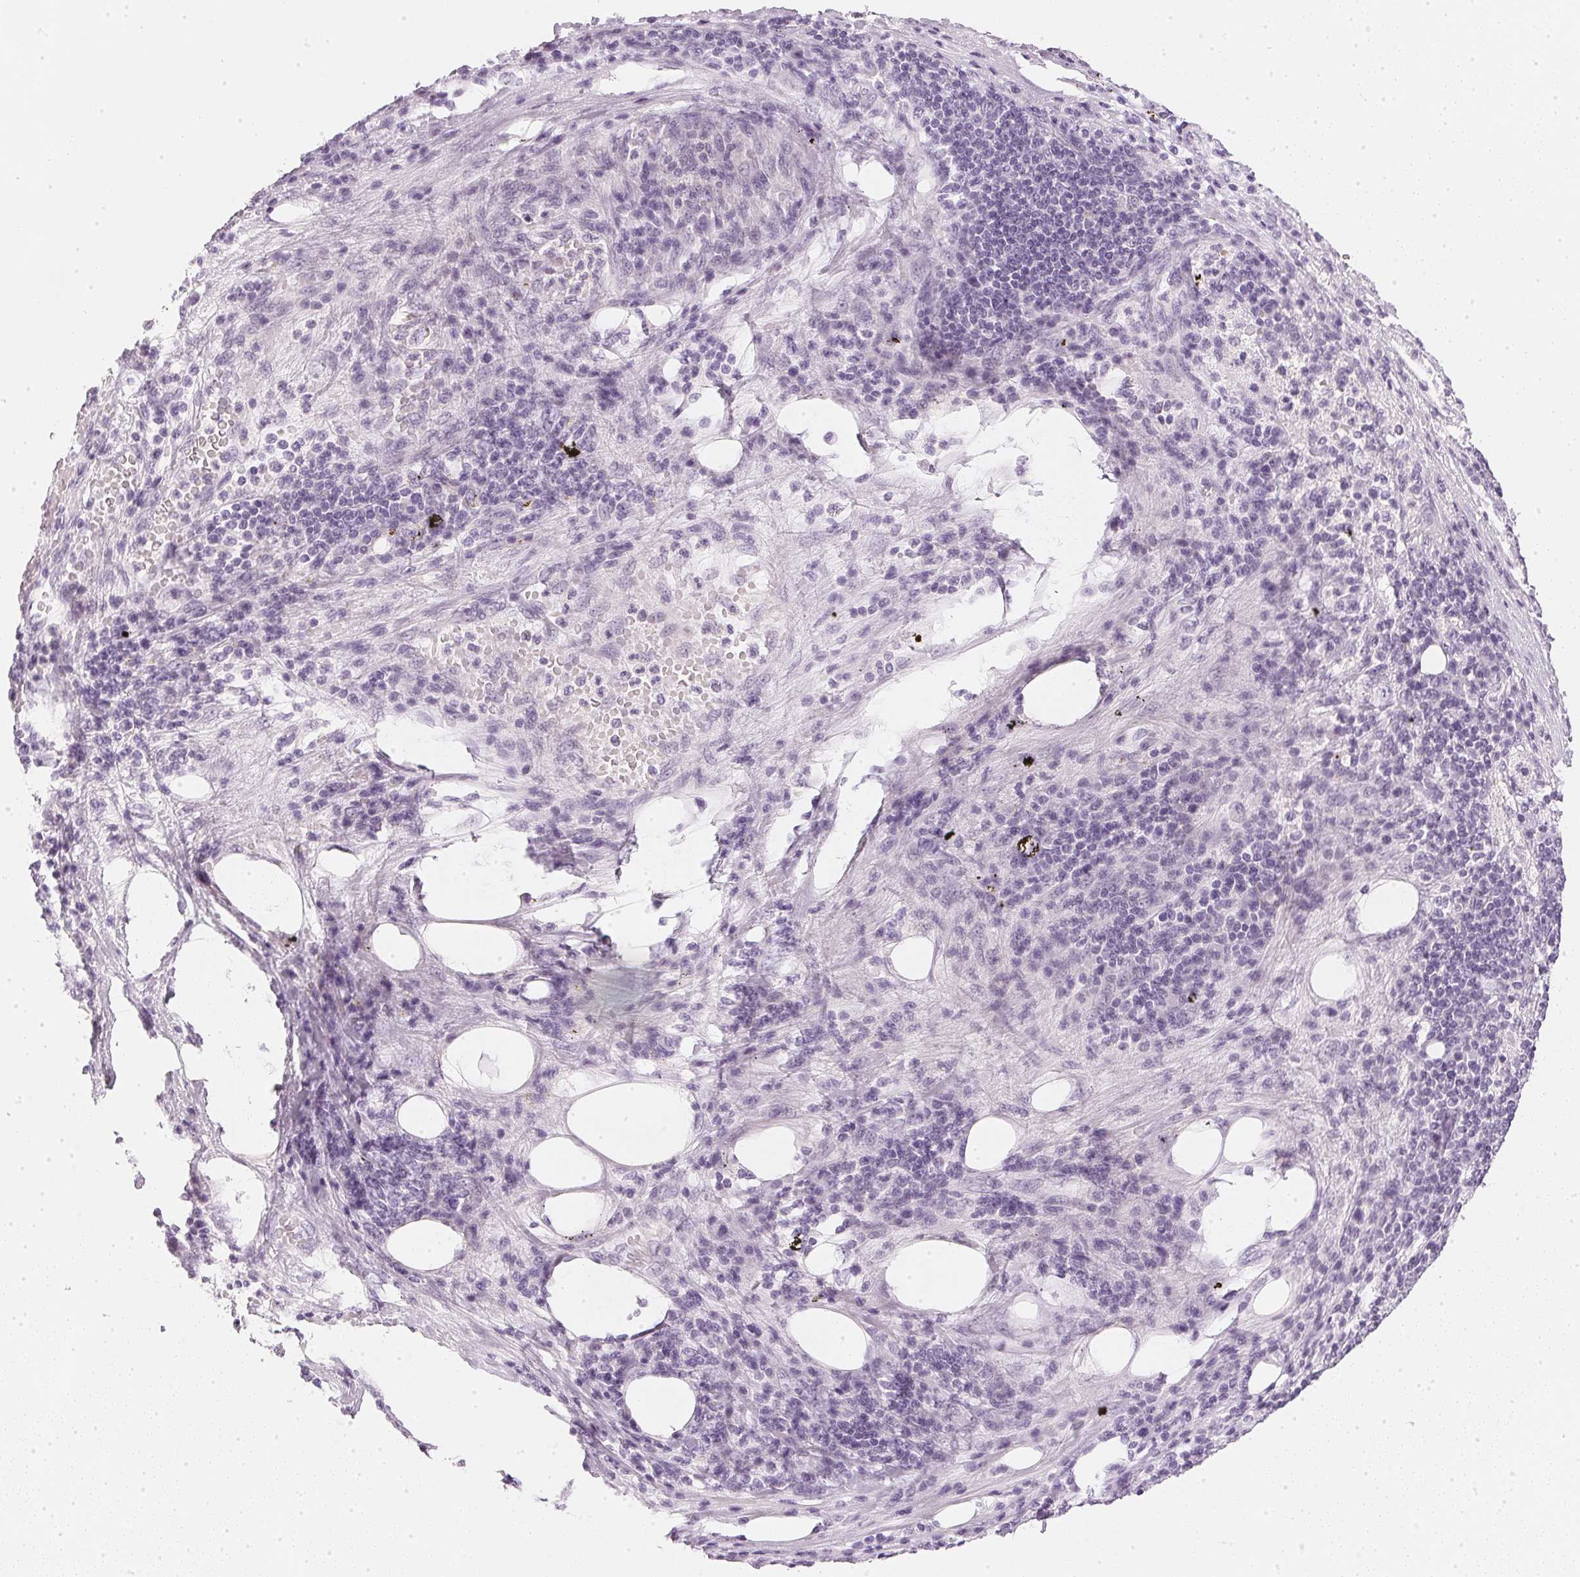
{"staining": {"intensity": "negative", "quantity": "none", "location": "none"}, "tissue": "pancreatic cancer", "cell_type": "Tumor cells", "image_type": "cancer", "snomed": [{"axis": "morphology", "description": "Adenocarcinoma, NOS"}, {"axis": "topography", "description": "Pancreas"}], "caption": "High magnification brightfield microscopy of pancreatic cancer stained with DAB (3,3'-diaminobenzidine) (brown) and counterstained with hematoxylin (blue): tumor cells show no significant staining.", "gene": "CHST4", "patient": {"sex": "female", "age": 61}}